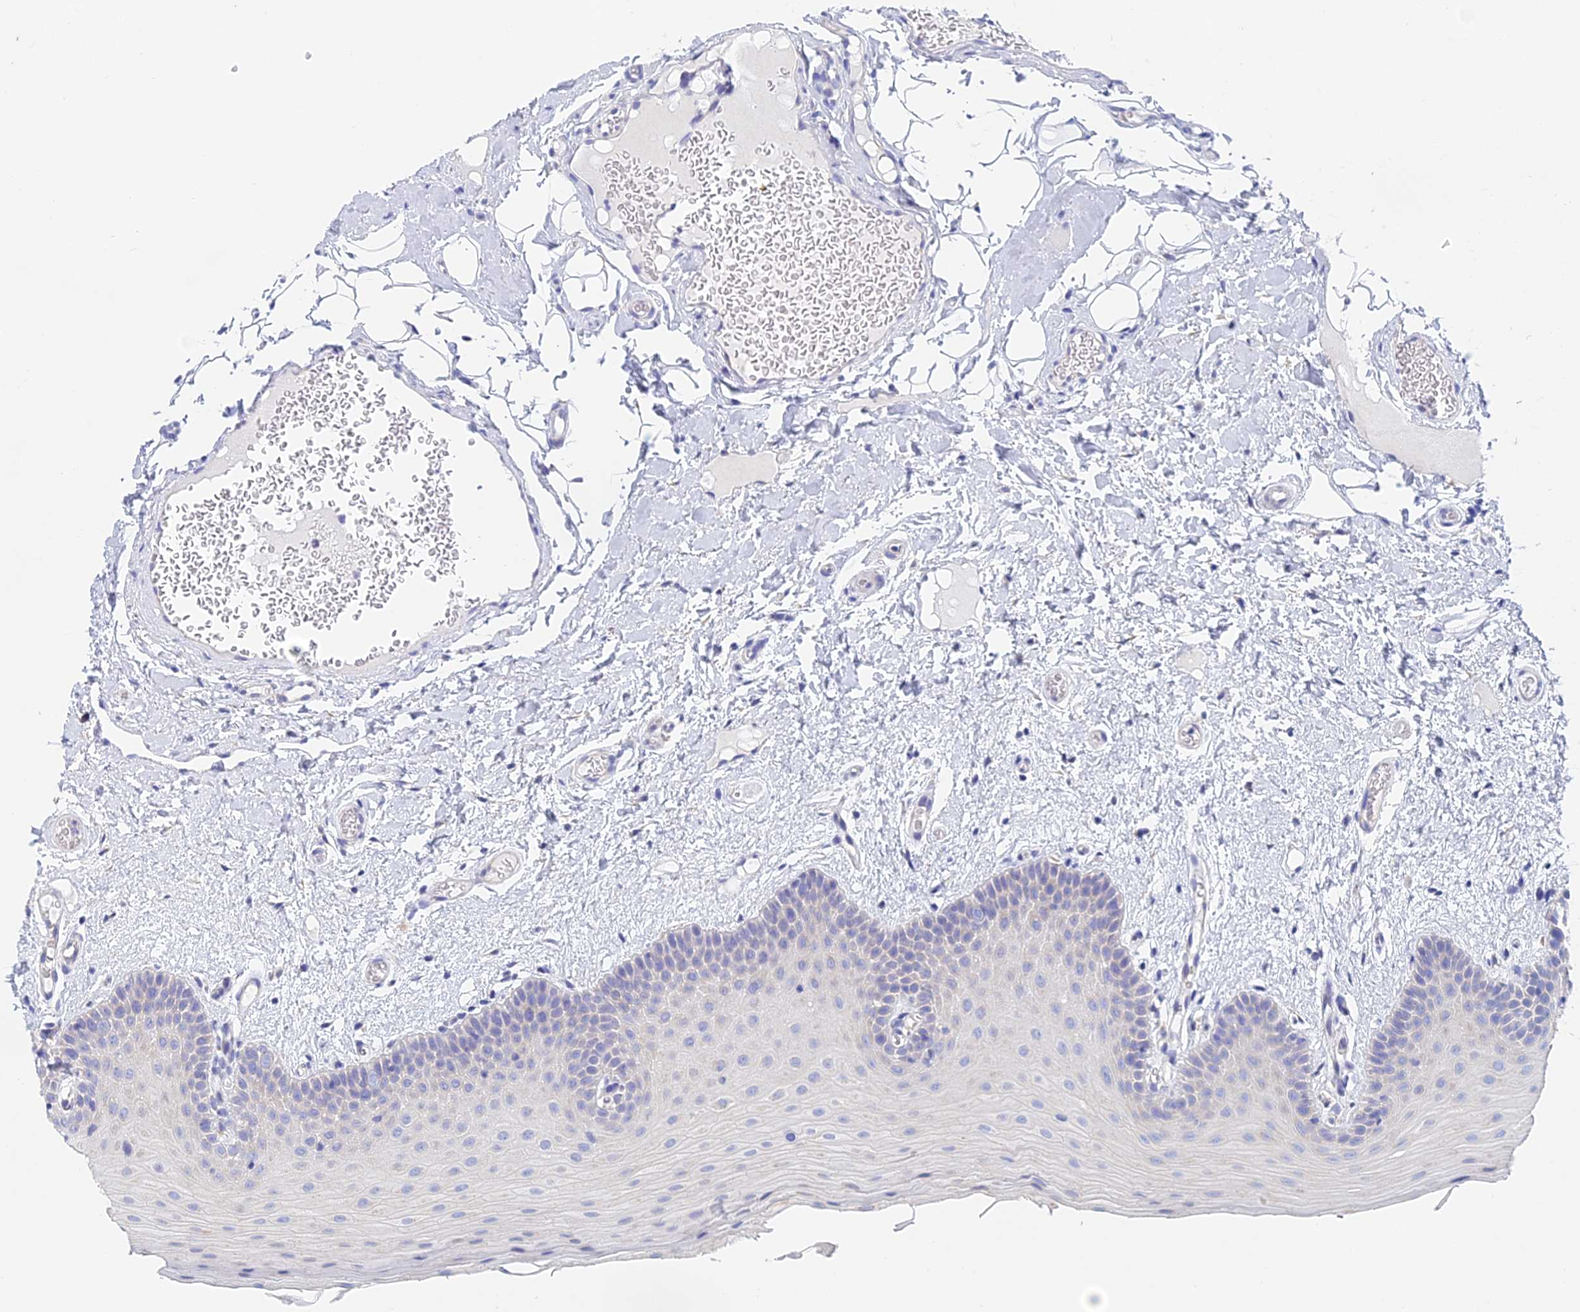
{"staining": {"intensity": "negative", "quantity": "none", "location": "none"}, "tissue": "oral mucosa", "cell_type": "Squamous epithelial cells", "image_type": "normal", "snomed": [{"axis": "morphology", "description": "Normal tissue, NOS"}, {"axis": "topography", "description": "Oral tissue"}, {"axis": "topography", "description": "Tounge, NOS"}], "caption": "Squamous epithelial cells are negative for protein expression in unremarkable human oral mucosa. (DAB (3,3'-diaminobenzidine) IHC, high magnification).", "gene": "CRACR2B", "patient": {"sex": "male", "age": 47}}